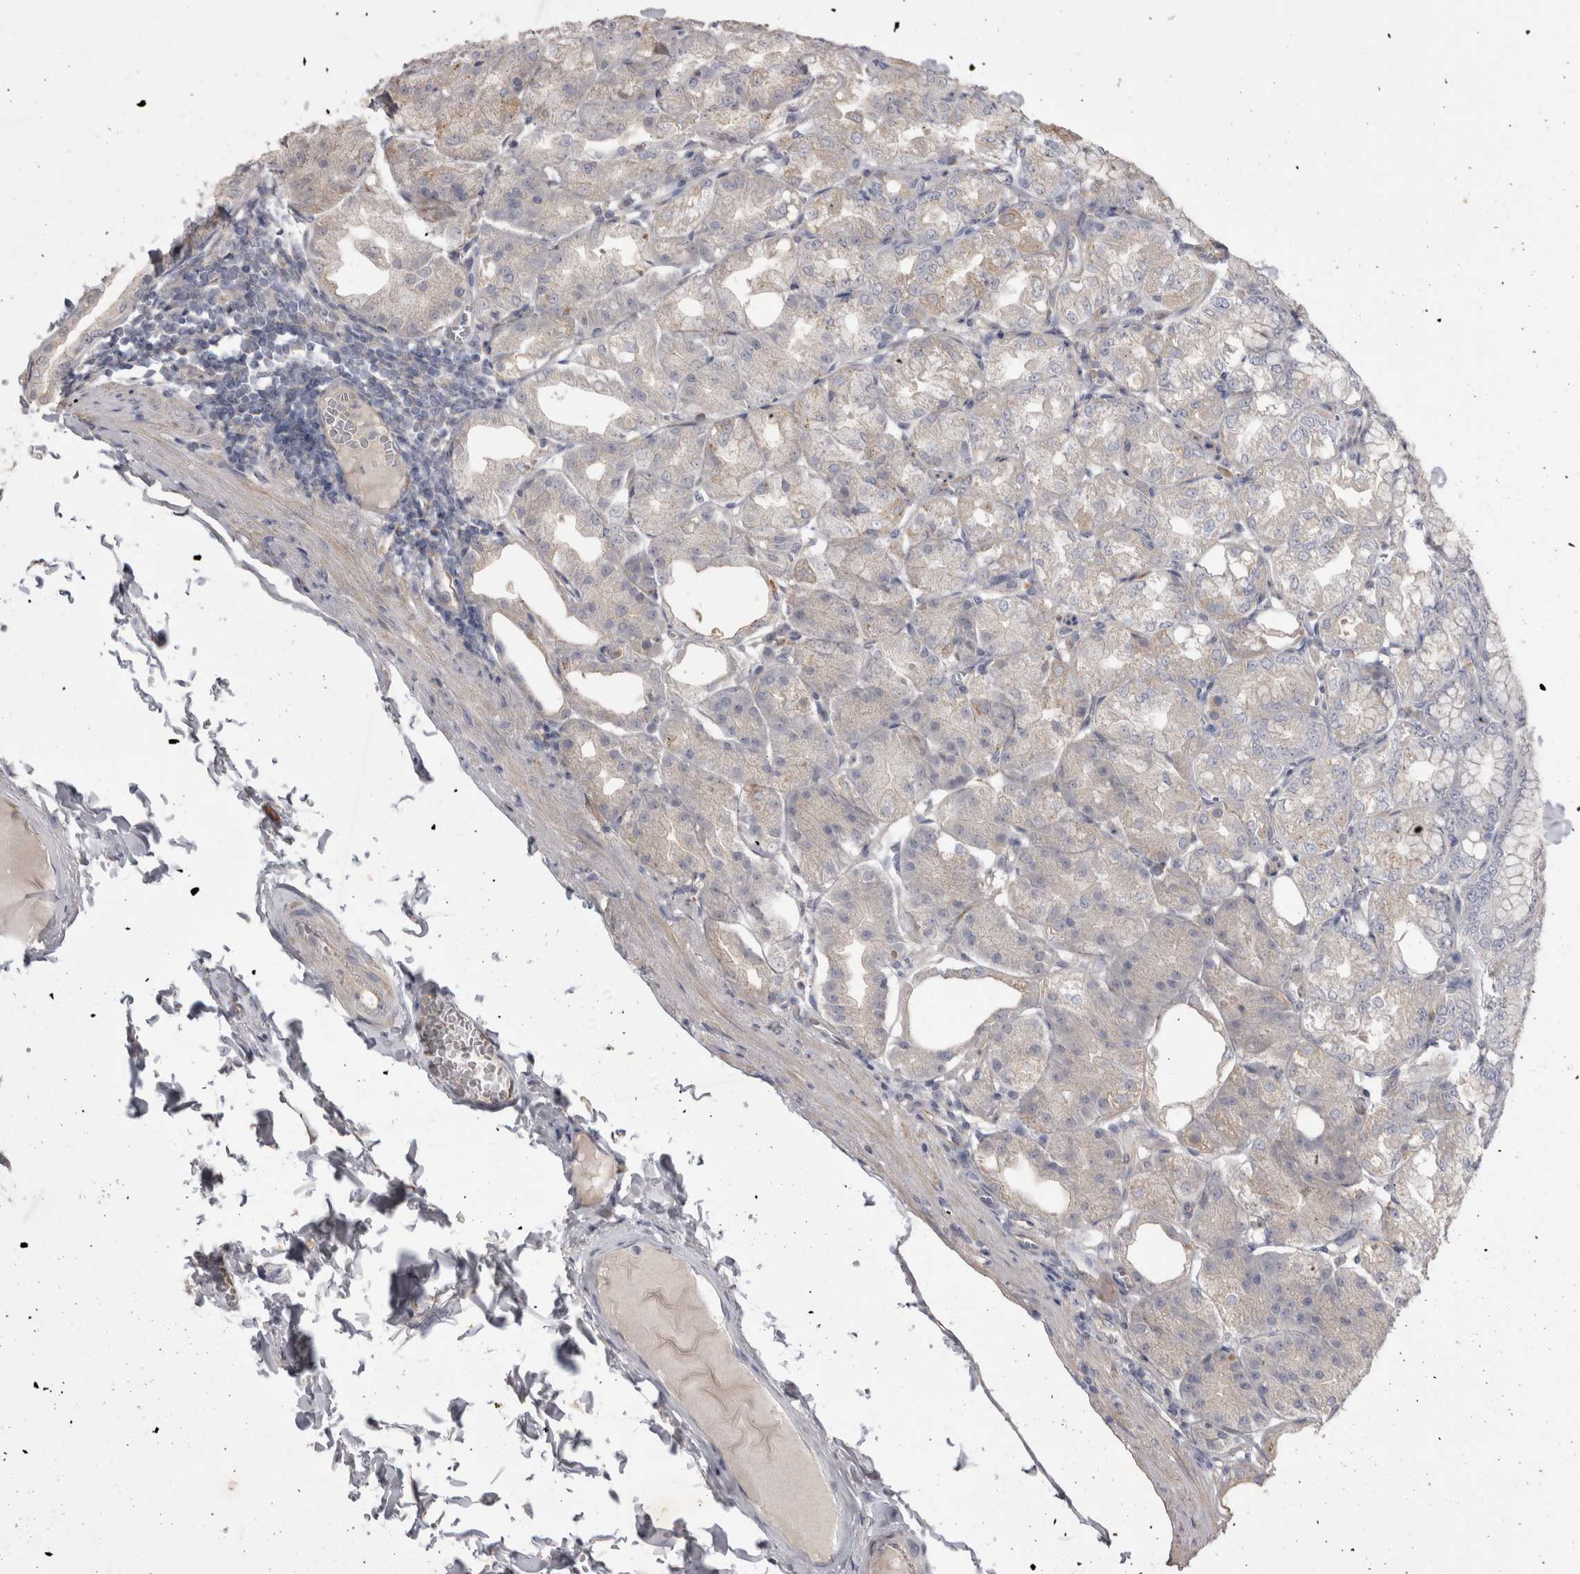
{"staining": {"intensity": "weak", "quantity": "<25%", "location": "cytoplasmic/membranous"}, "tissue": "stomach", "cell_type": "Glandular cells", "image_type": "normal", "snomed": [{"axis": "morphology", "description": "Normal tissue, NOS"}, {"axis": "topography", "description": "Stomach, lower"}], "caption": "The image demonstrates no significant positivity in glandular cells of stomach.", "gene": "STRADB", "patient": {"sex": "male", "age": 71}}